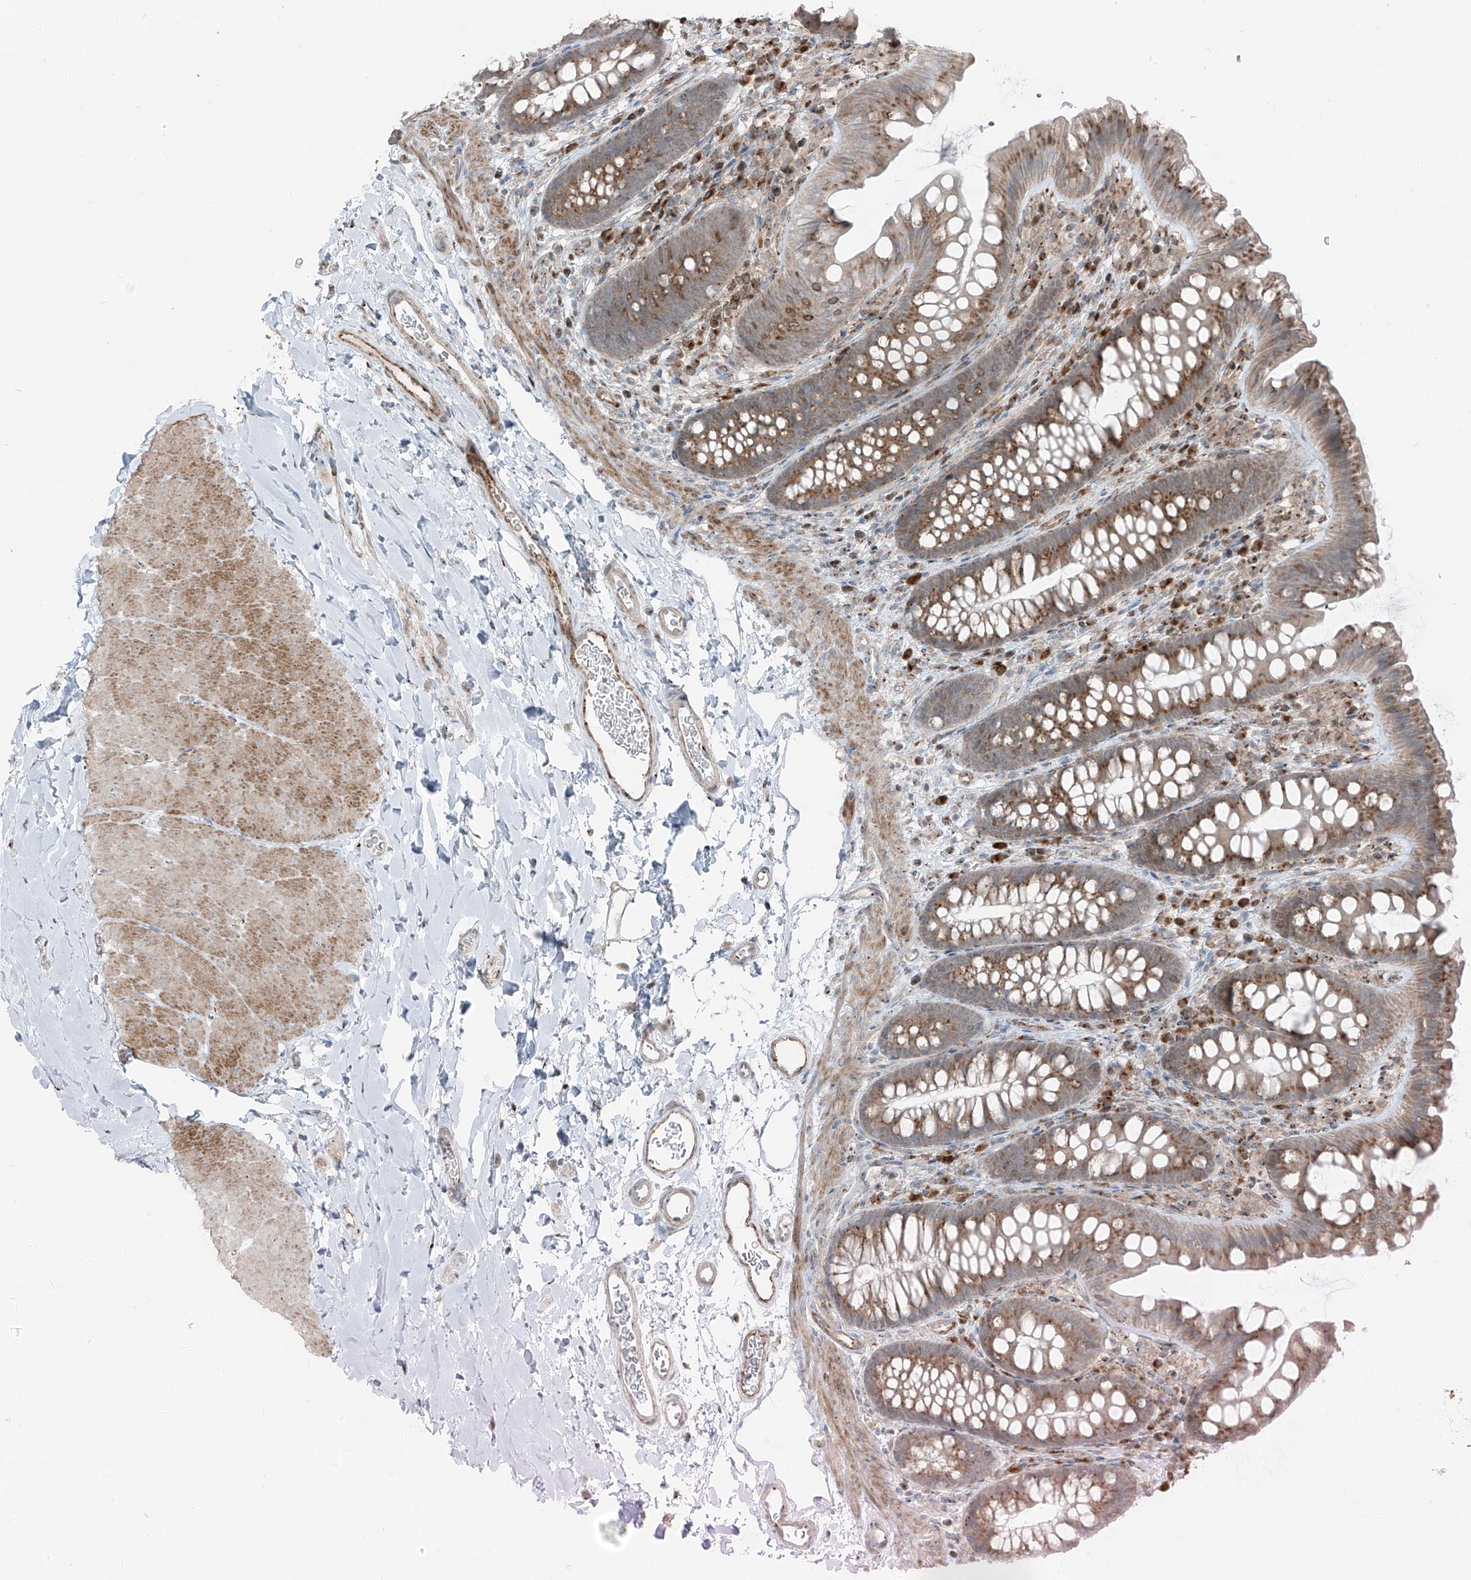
{"staining": {"intensity": "weak", "quantity": "25%-75%", "location": "cytoplasmic/membranous"}, "tissue": "colon", "cell_type": "Endothelial cells", "image_type": "normal", "snomed": [{"axis": "morphology", "description": "Normal tissue, NOS"}, {"axis": "topography", "description": "Colon"}], "caption": "High-power microscopy captured an immunohistochemistry histopathology image of benign colon, revealing weak cytoplasmic/membranous expression in about 25%-75% of endothelial cells. (DAB IHC with brightfield microscopy, high magnification).", "gene": "ERLEC1", "patient": {"sex": "female", "age": 62}}